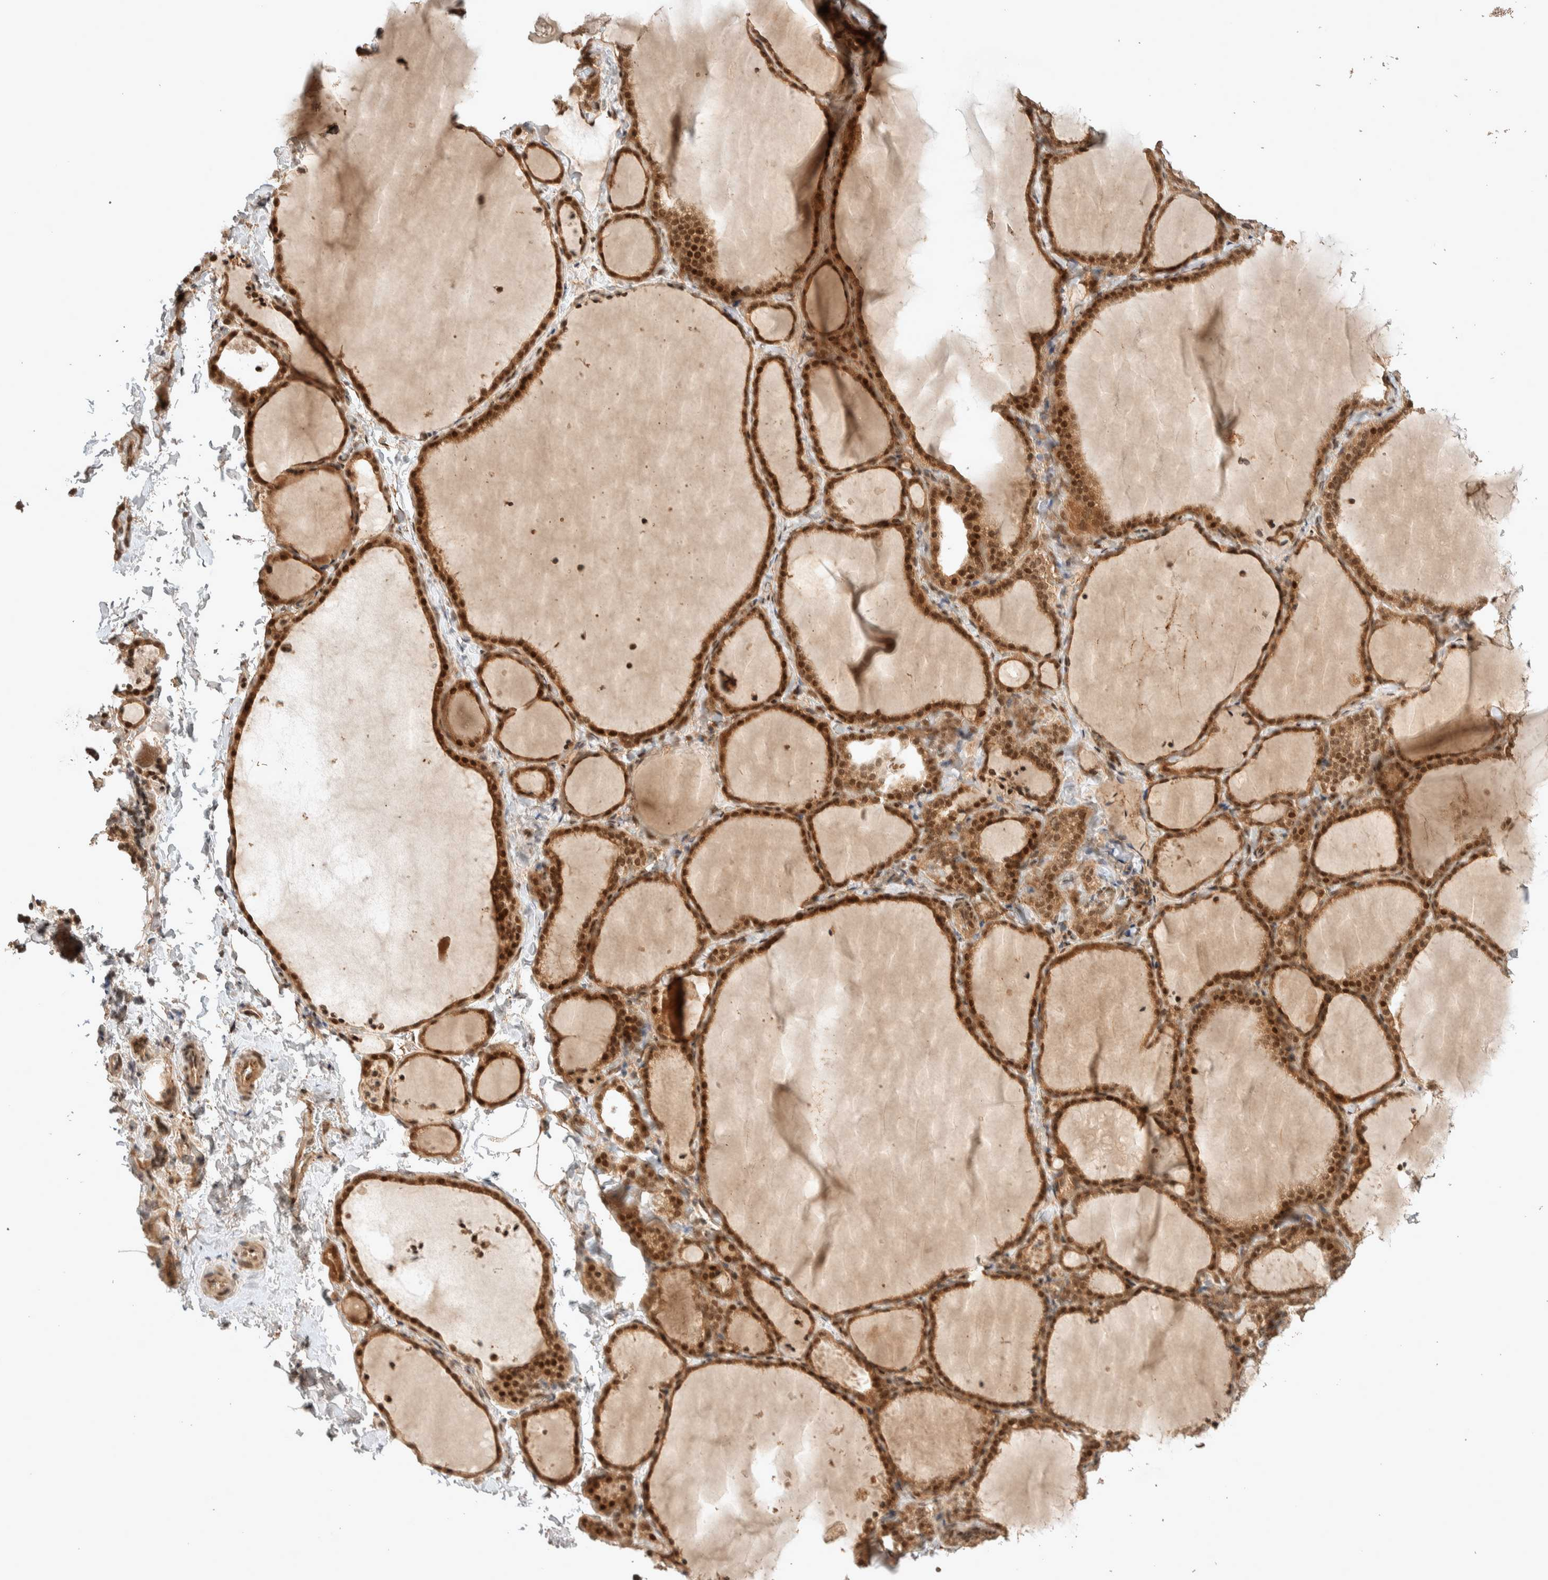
{"staining": {"intensity": "strong", "quantity": ">75%", "location": "cytoplasmic/membranous,nuclear"}, "tissue": "thyroid gland", "cell_type": "Glandular cells", "image_type": "normal", "snomed": [{"axis": "morphology", "description": "Normal tissue, NOS"}, {"axis": "topography", "description": "Thyroid gland"}], "caption": "Immunohistochemistry staining of benign thyroid gland, which demonstrates high levels of strong cytoplasmic/membranous,nuclear expression in about >75% of glandular cells indicating strong cytoplasmic/membranous,nuclear protein positivity. The staining was performed using DAB (brown) for protein detection and nuclei were counterstained in hematoxylin (blue).", "gene": "THRA", "patient": {"sex": "female", "age": 22}}